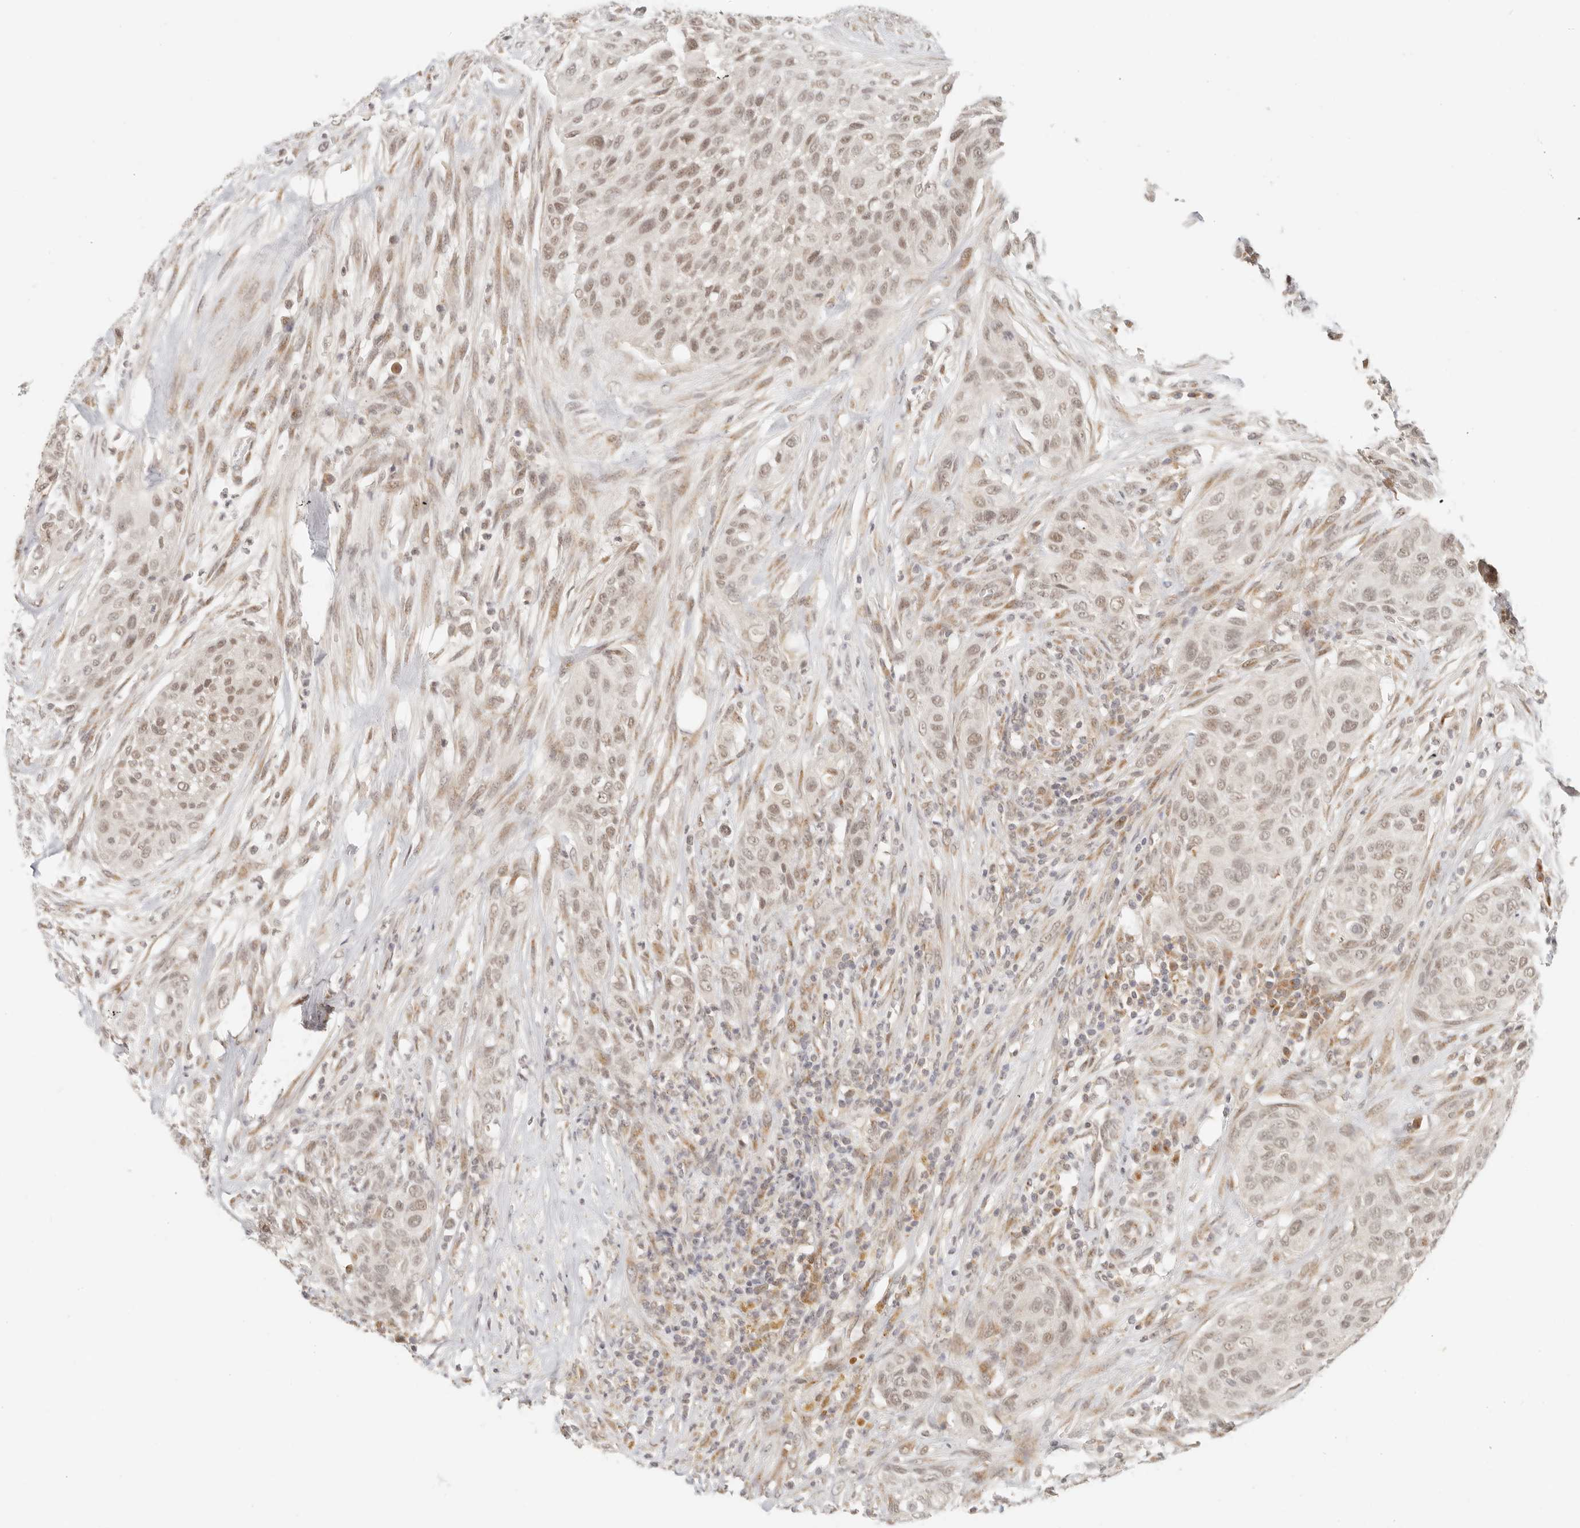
{"staining": {"intensity": "weak", "quantity": ">75%", "location": "nuclear"}, "tissue": "urothelial cancer", "cell_type": "Tumor cells", "image_type": "cancer", "snomed": [{"axis": "morphology", "description": "Urothelial carcinoma, High grade"}, {"axis": "topography", "description": "Urinary bladder"}], "caption": "Brown immunohistochemical staining in human high-grade urothelial carcinoma demonstrates weak nuclear expression in about >75% of tumor cells. The staining was performed using DAB, with brown indicating positive protein expression. Nuclei are stained blue with hematoxylin.", "gene": "INTS11", "patient": {"sex": "male", "age": 35}}